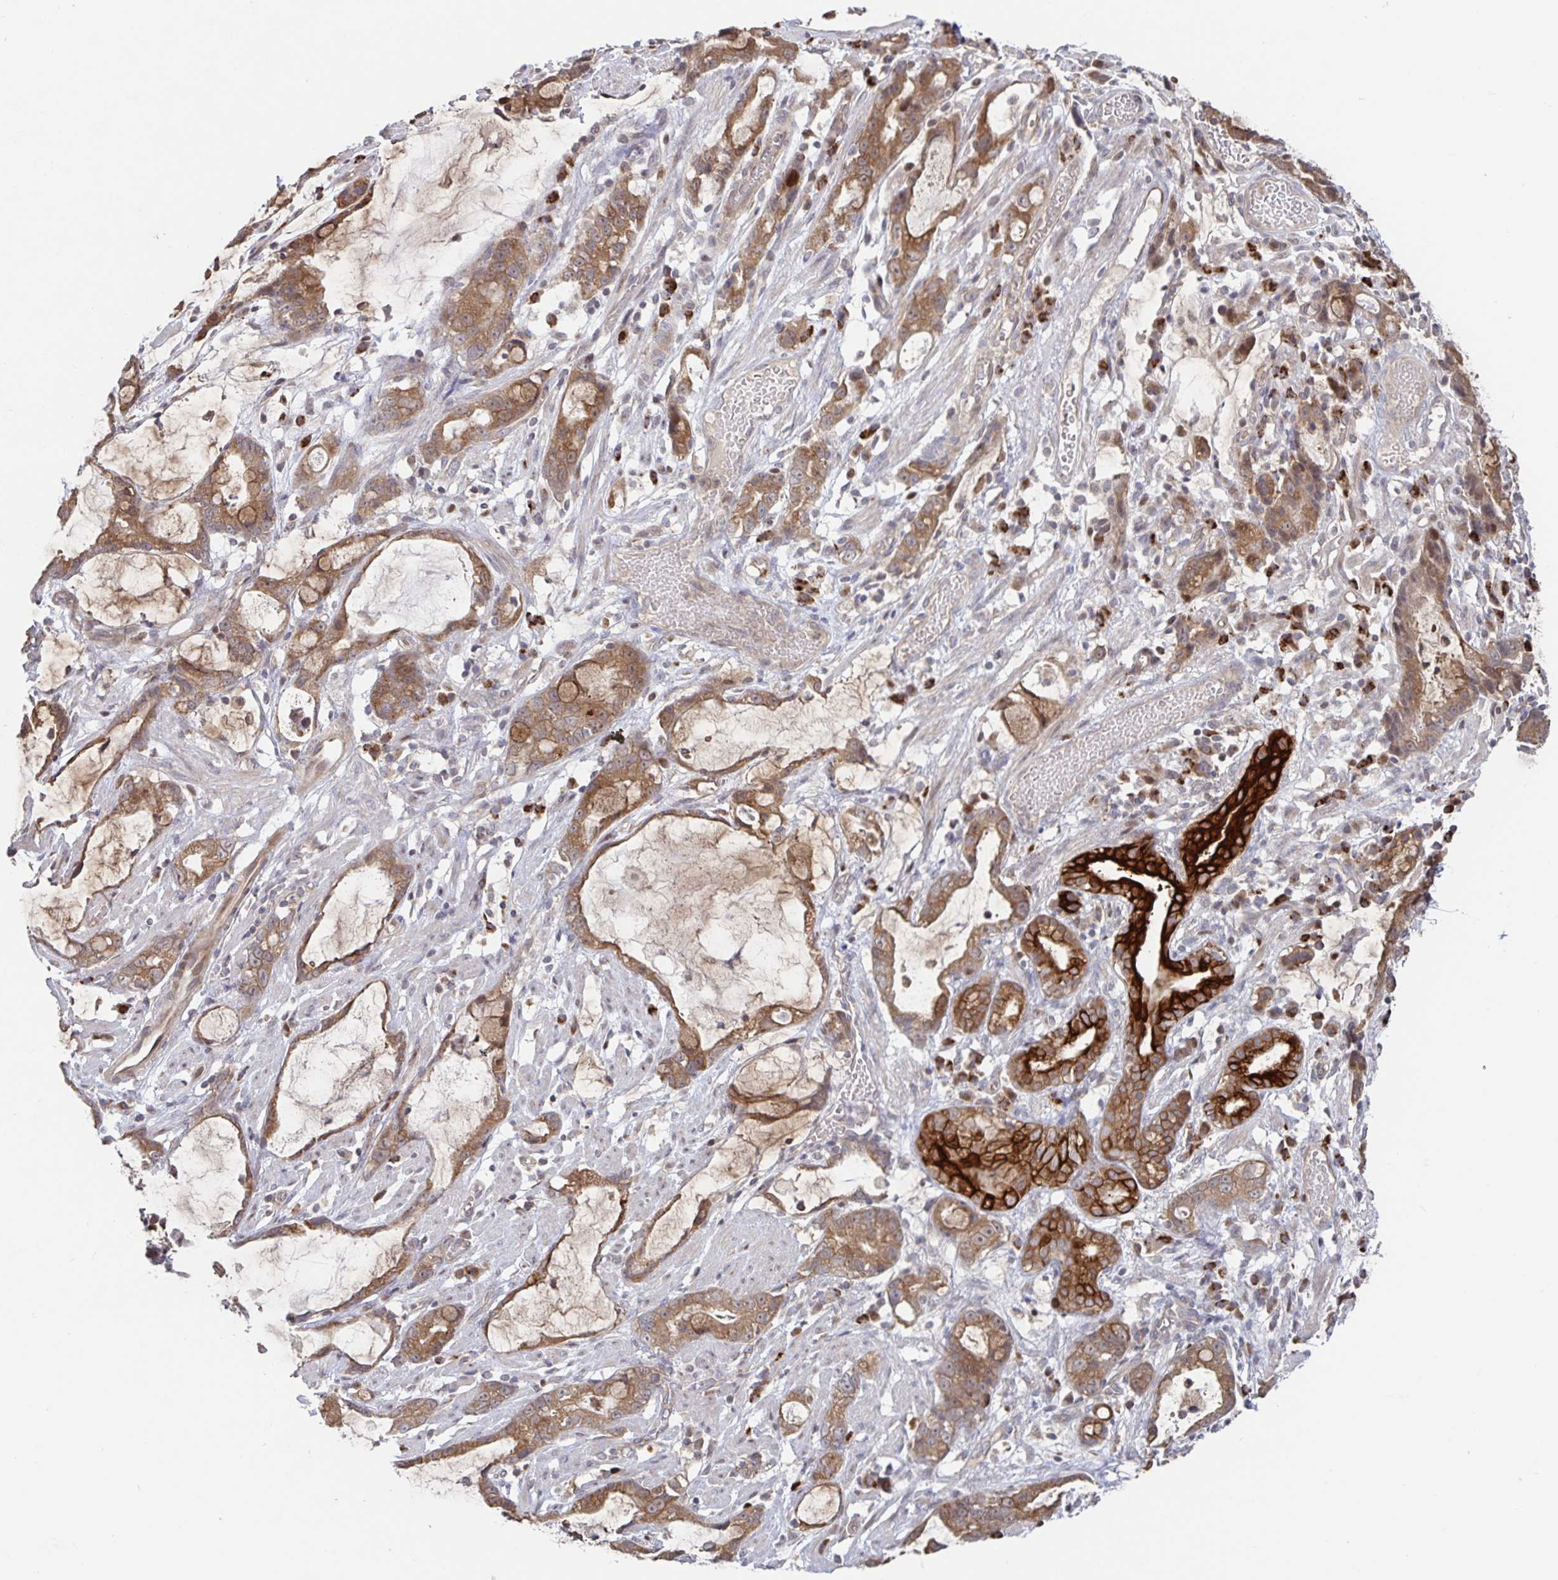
{"staining": {"intensity": "moderate", "quantity": ">75%", "location": "cytoplasmic/membranous"}, "tissue": "stomach cancer", "cell_type": "Tumor cells", "image_type": "cancer", "snomed": [{"axis": "morphology", "description": "Adenocarcinoma, NOS"}, {"axis": "topography", "description": "Stomach"}], "caption": "Tumor cells exhibit moderate cytoplasmic/membranous expression in approximately >75% of cells in adenocarcinoma (stomach).", "gene": "AACS", "patient": {"sex": "male", "age": 55}}